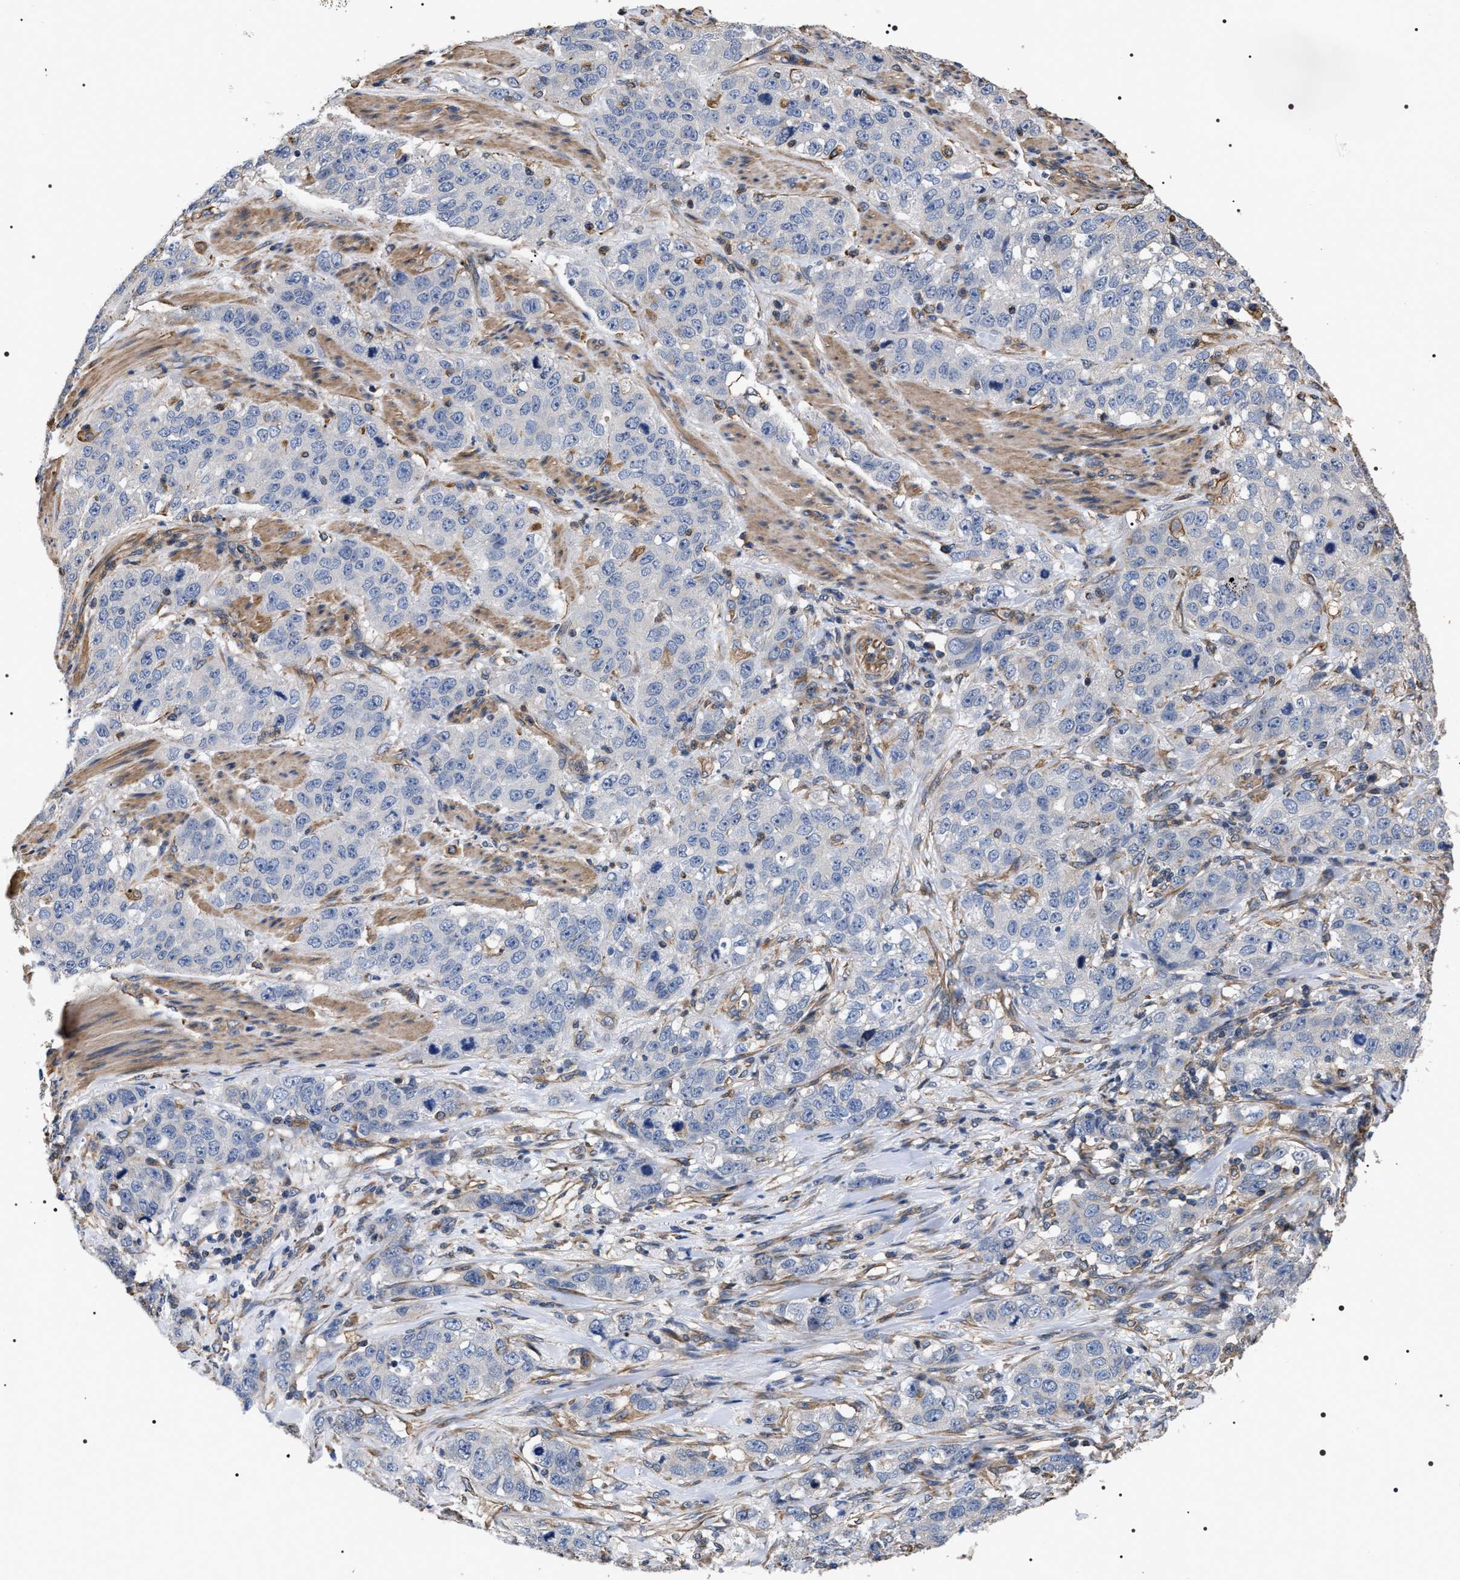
{"staining": {"intensity": "negative", "quantity": "none", "location": "none"}, "tissue": "stomach cancer", "cell_type": "Tumor cells", "image_type": "cancer", "snomed": [{"axis": "morphology", "description": "Adenocarcinoma, NOS"}, {"axis": "topography", "description": "Stomach"}], "caption": "Image shows no significant protein expression in tumor cells of adenocarcinoma (stomach).", "gene": "TSPAN33", "patient": {"sex": "male", "age": 48}}